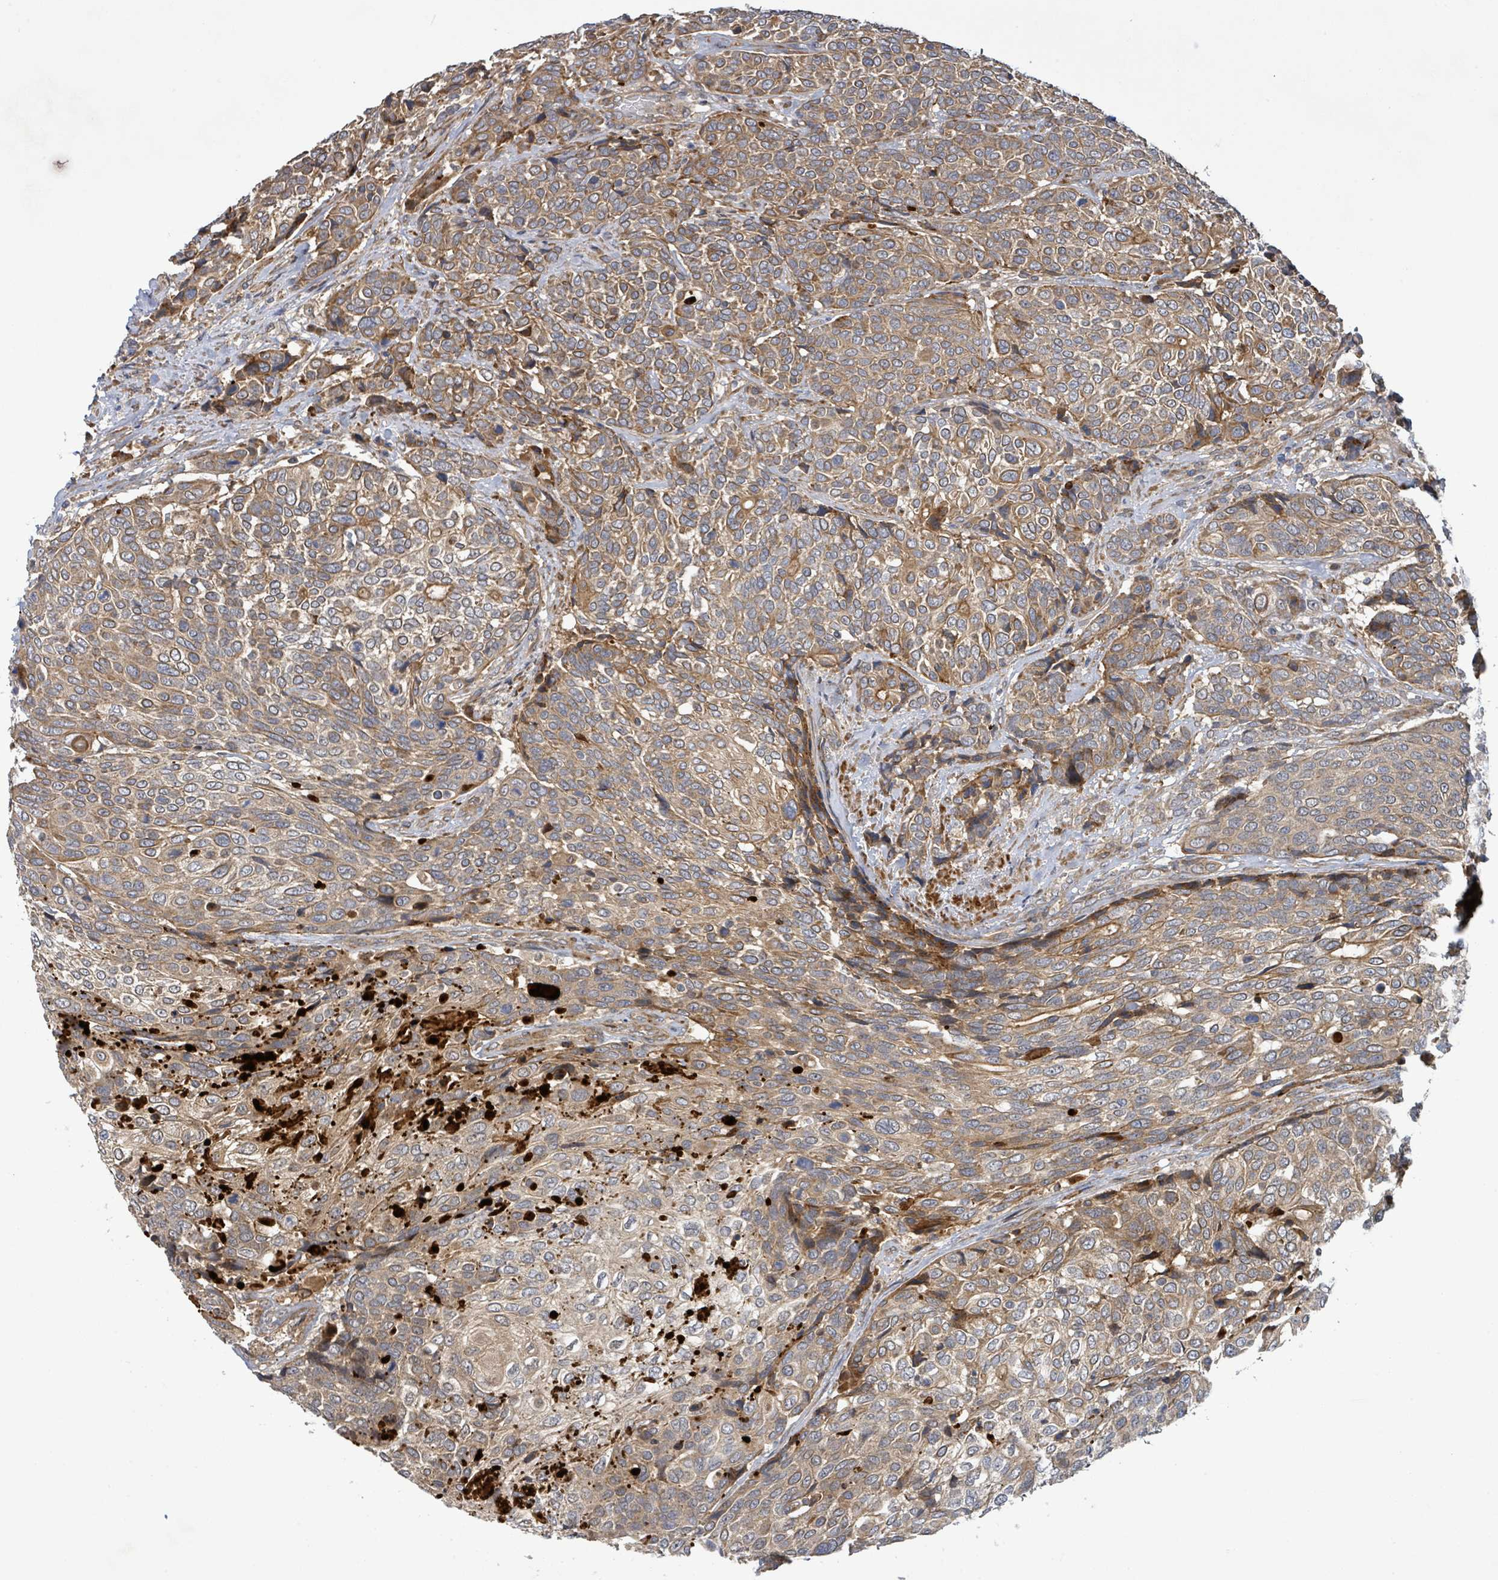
{"staining": {"intensity": "moderate", "quantity": ">75%", "location": "cytoplasmic/membranous"}, "tissue": "urothelial cancer", "cell_type": "Tumor cells", "image_type": "cancer", "snomed": [{"axis": "morphology", "description": "Urothelial carcinoma, High grade"}, {"axis": "topography", "description": "Urinary bladder"}], "caption": "An image showing moderate cytoplasmic/membranous expression in about >75% of tumor cells in urothelial cancer, as visualized by brown immunohistochemical staining.", "gene": "STARD4", "patient": {"sex": "female", "age": 70}}